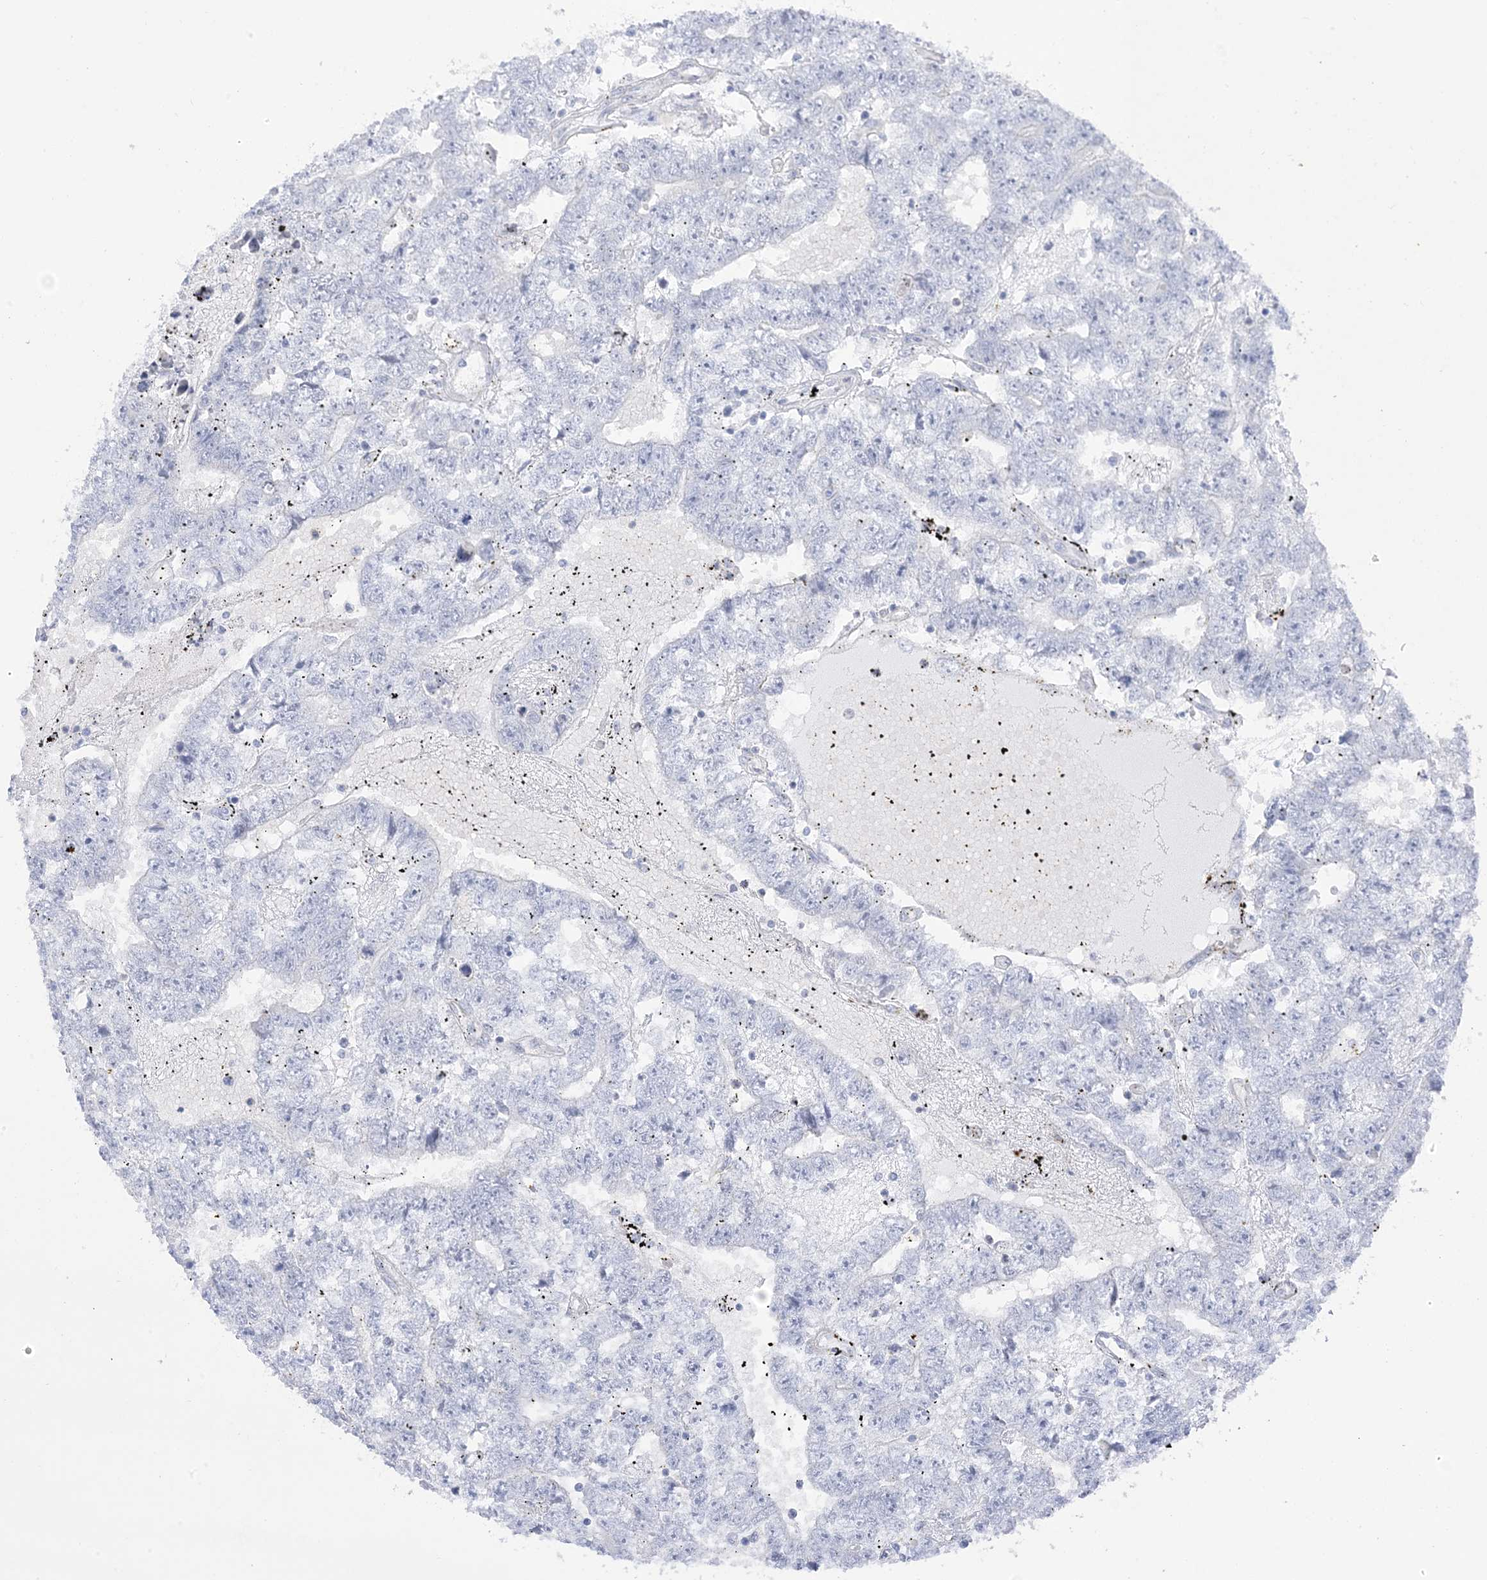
{"staining": {"intensity": "negative", "quantity": "none", "location": "none"}, "tissue": "testis cancer", "cell_type": "Tumor cells", "image_type": "cancer", "snomed": [{"axis": "morphology", "description": "Carcinoma, Embryonal, NOS"}, {"axis": "topography", "description": "Testis"}], "caption": "Immunohistochemical staining of embryonal carcinoma (testis) reveals no significant staining in tumor cells.", "gene": "XIRP2", "patient": {"sex": "male", "age": 25}}